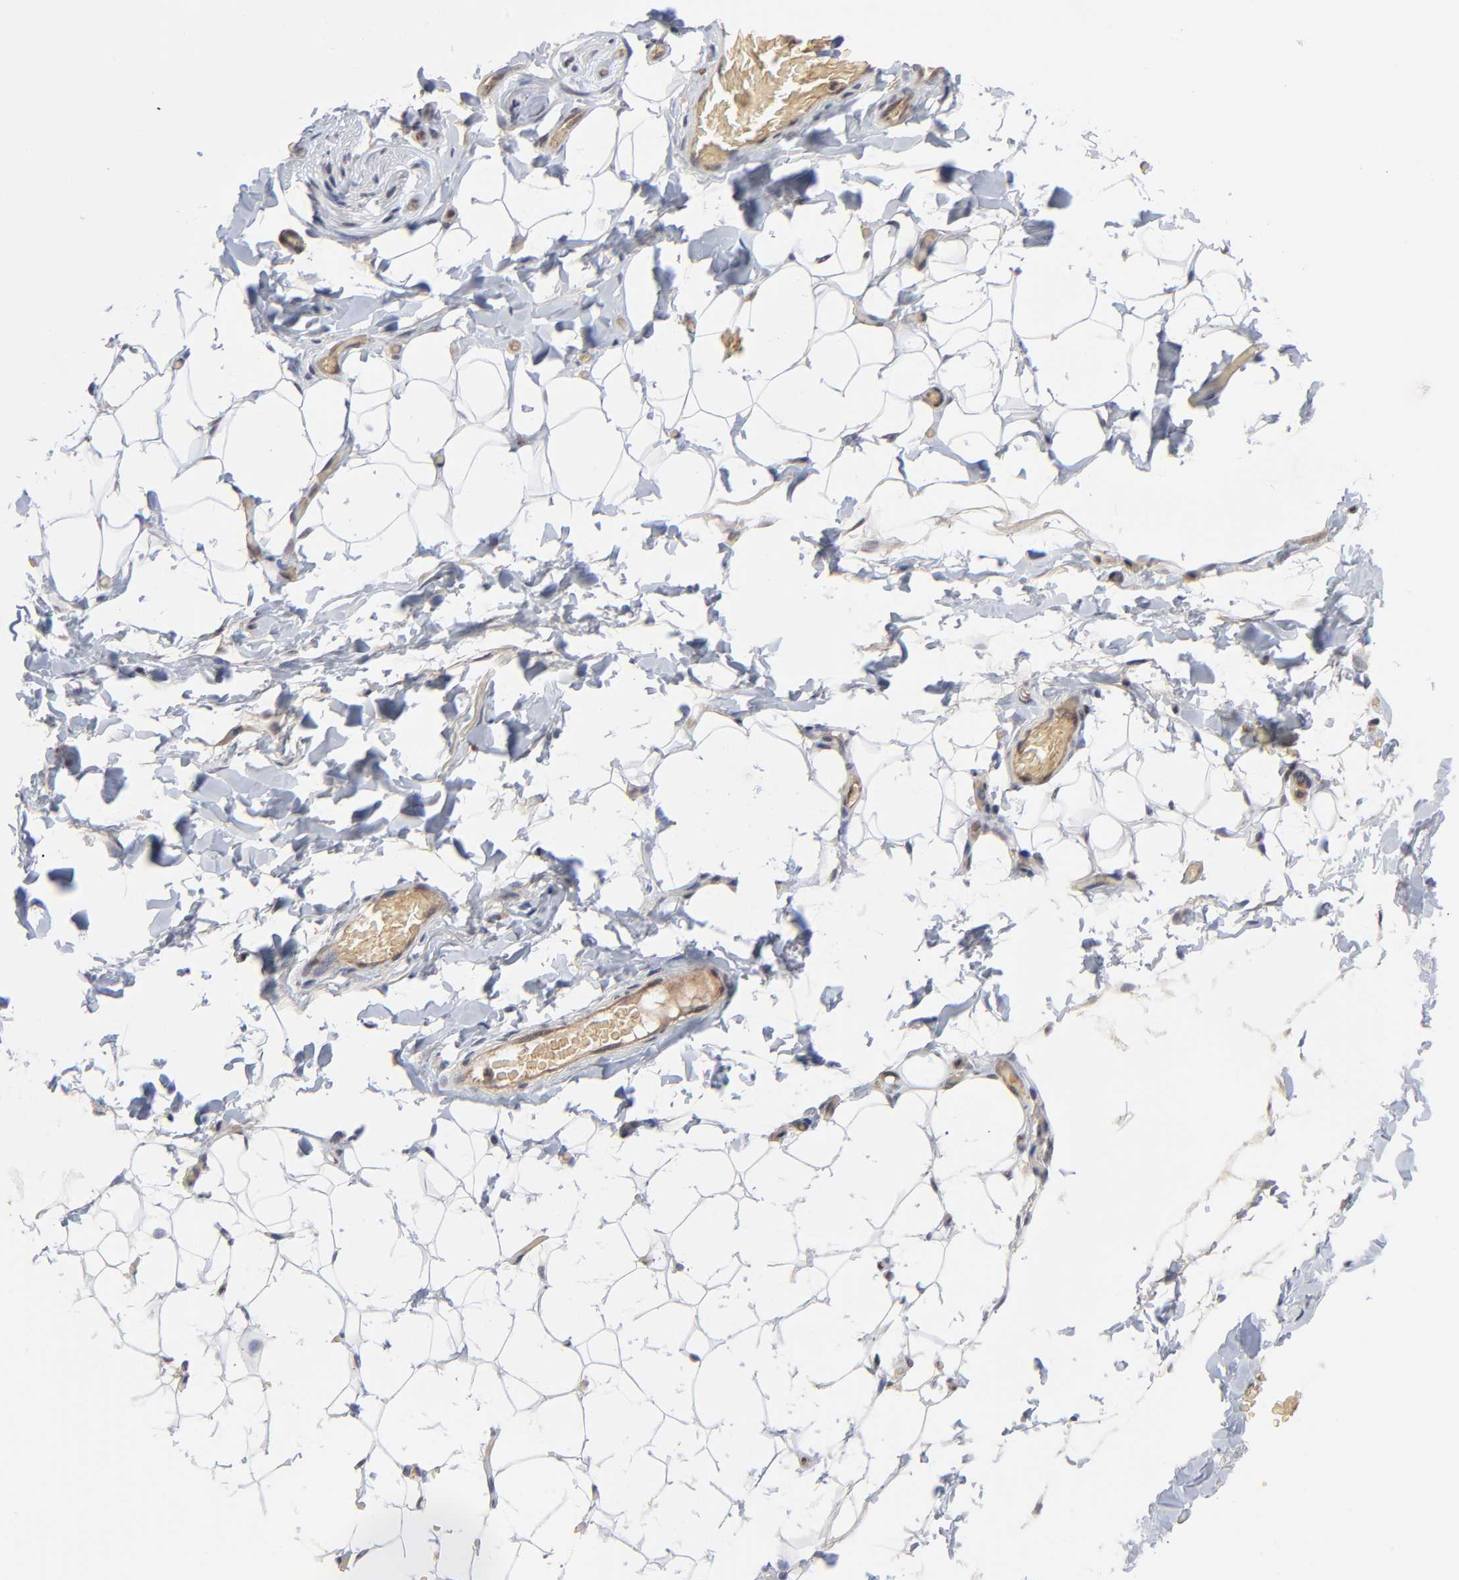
{"staining": {"intensity": "negative", "quantity": "none", "location": "none"}, "tissue": "adipose tissue", "cell_type": "Adipocytes", "image_type": "normal", "snomed": [{"axis": "morphology", "description": "Normal tissue, NOS"}, {"axis": "topography", "description": "Soft tissue"}], "caption": "Immunohistochemical staining of unremarkable adipose tissue demonstrates no significant positivity in adipocytes.", "gene": "CASP10", "patient": {"sex": "male", "age": 26}}